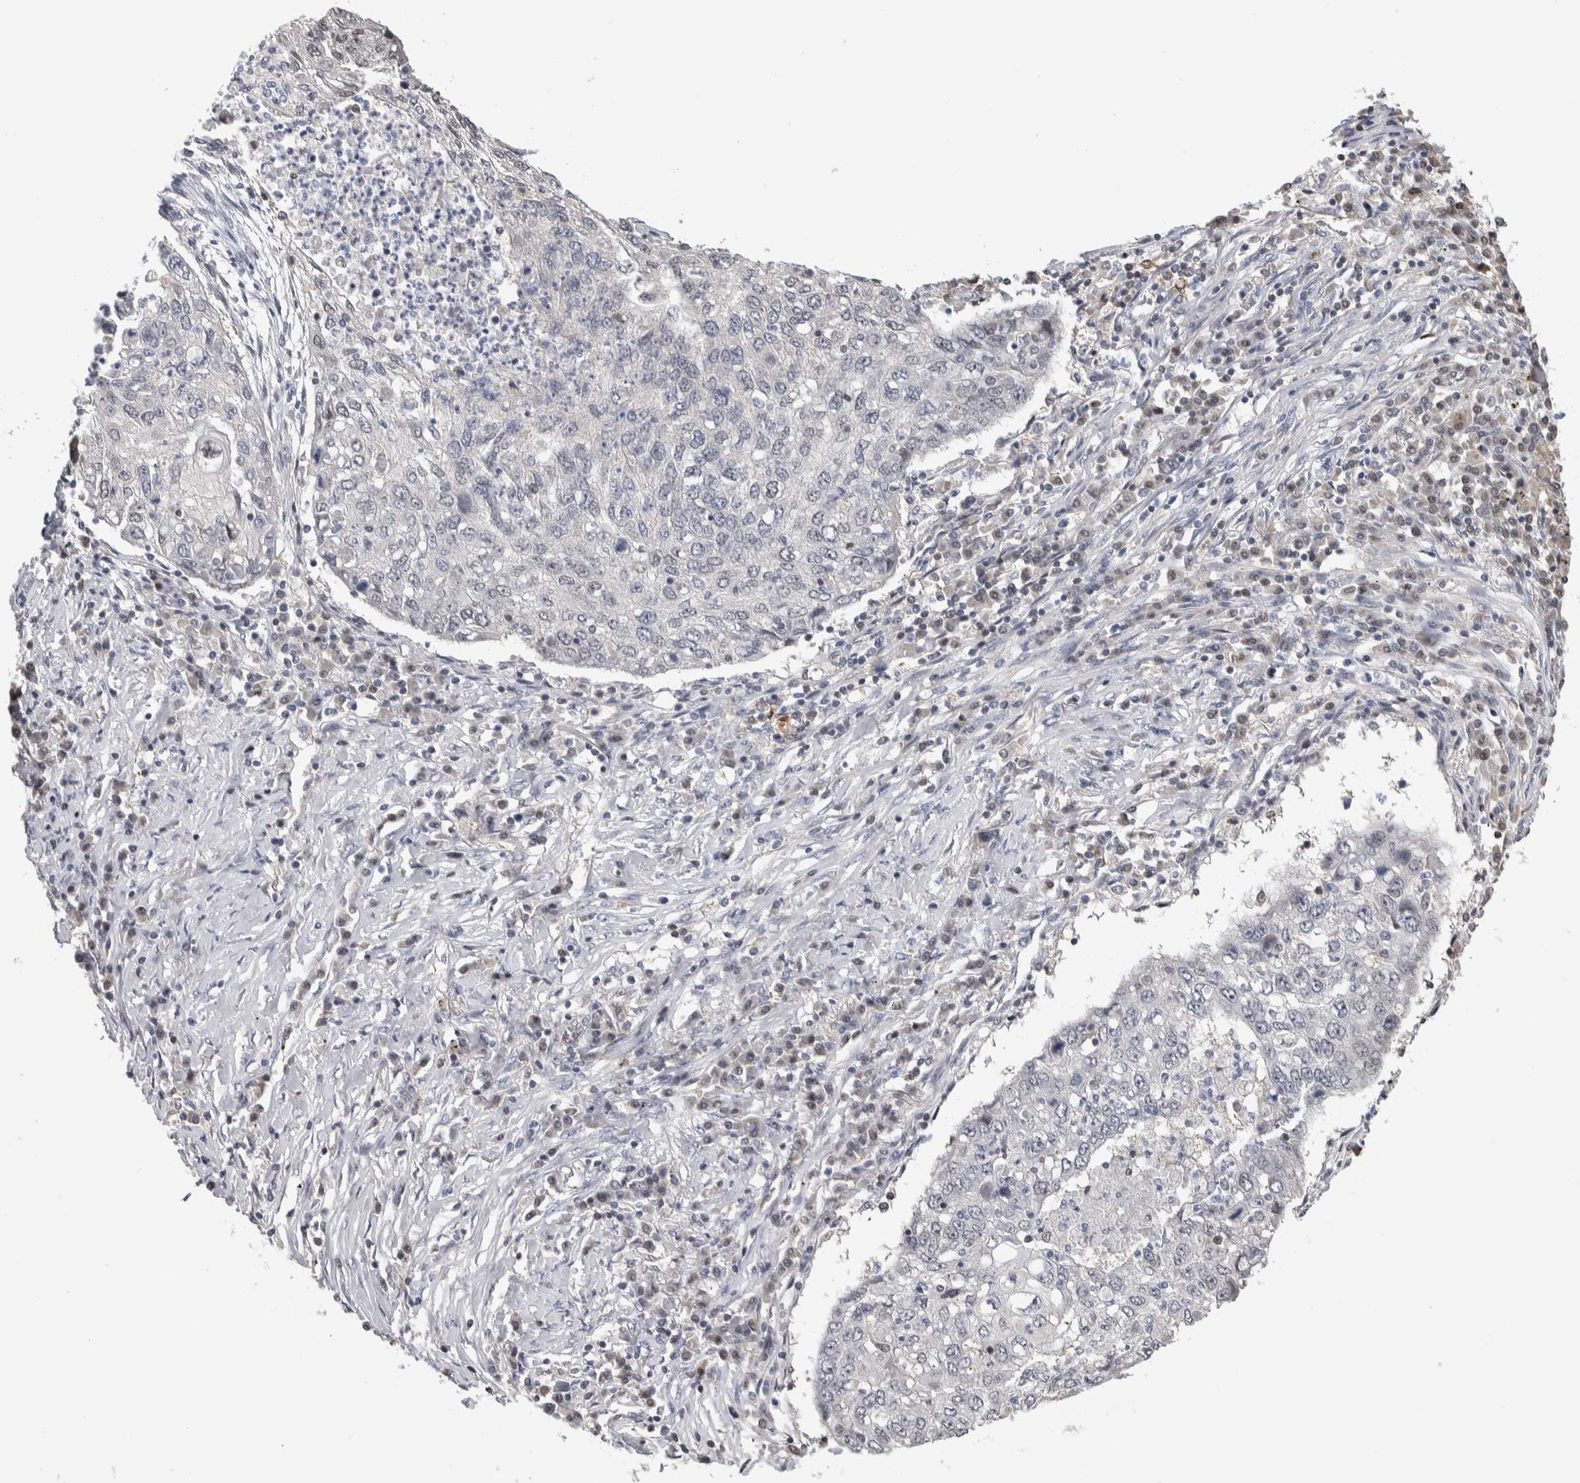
{"staining": {"intensity": "negative", "quantity": "none", "location": "none"}, "tissue": "lung cancer", "cell_type": "Tumor cells", "image_type": "cancer", "snomed": [{"axis": "morphology", "description": "Squamous cell carcinoma, NOS"}, {"axis": "topography", "description": "Lung"}], "caption": "This image is of squamous cell carcinoma (lung) stained with immunohistochemistry to label a protein in brown with the nuclei are counter-stained blue. There is no staining in tumor cells.", "gene": "ZBTB49", "patient": {"sex": "female", "age": 63}}